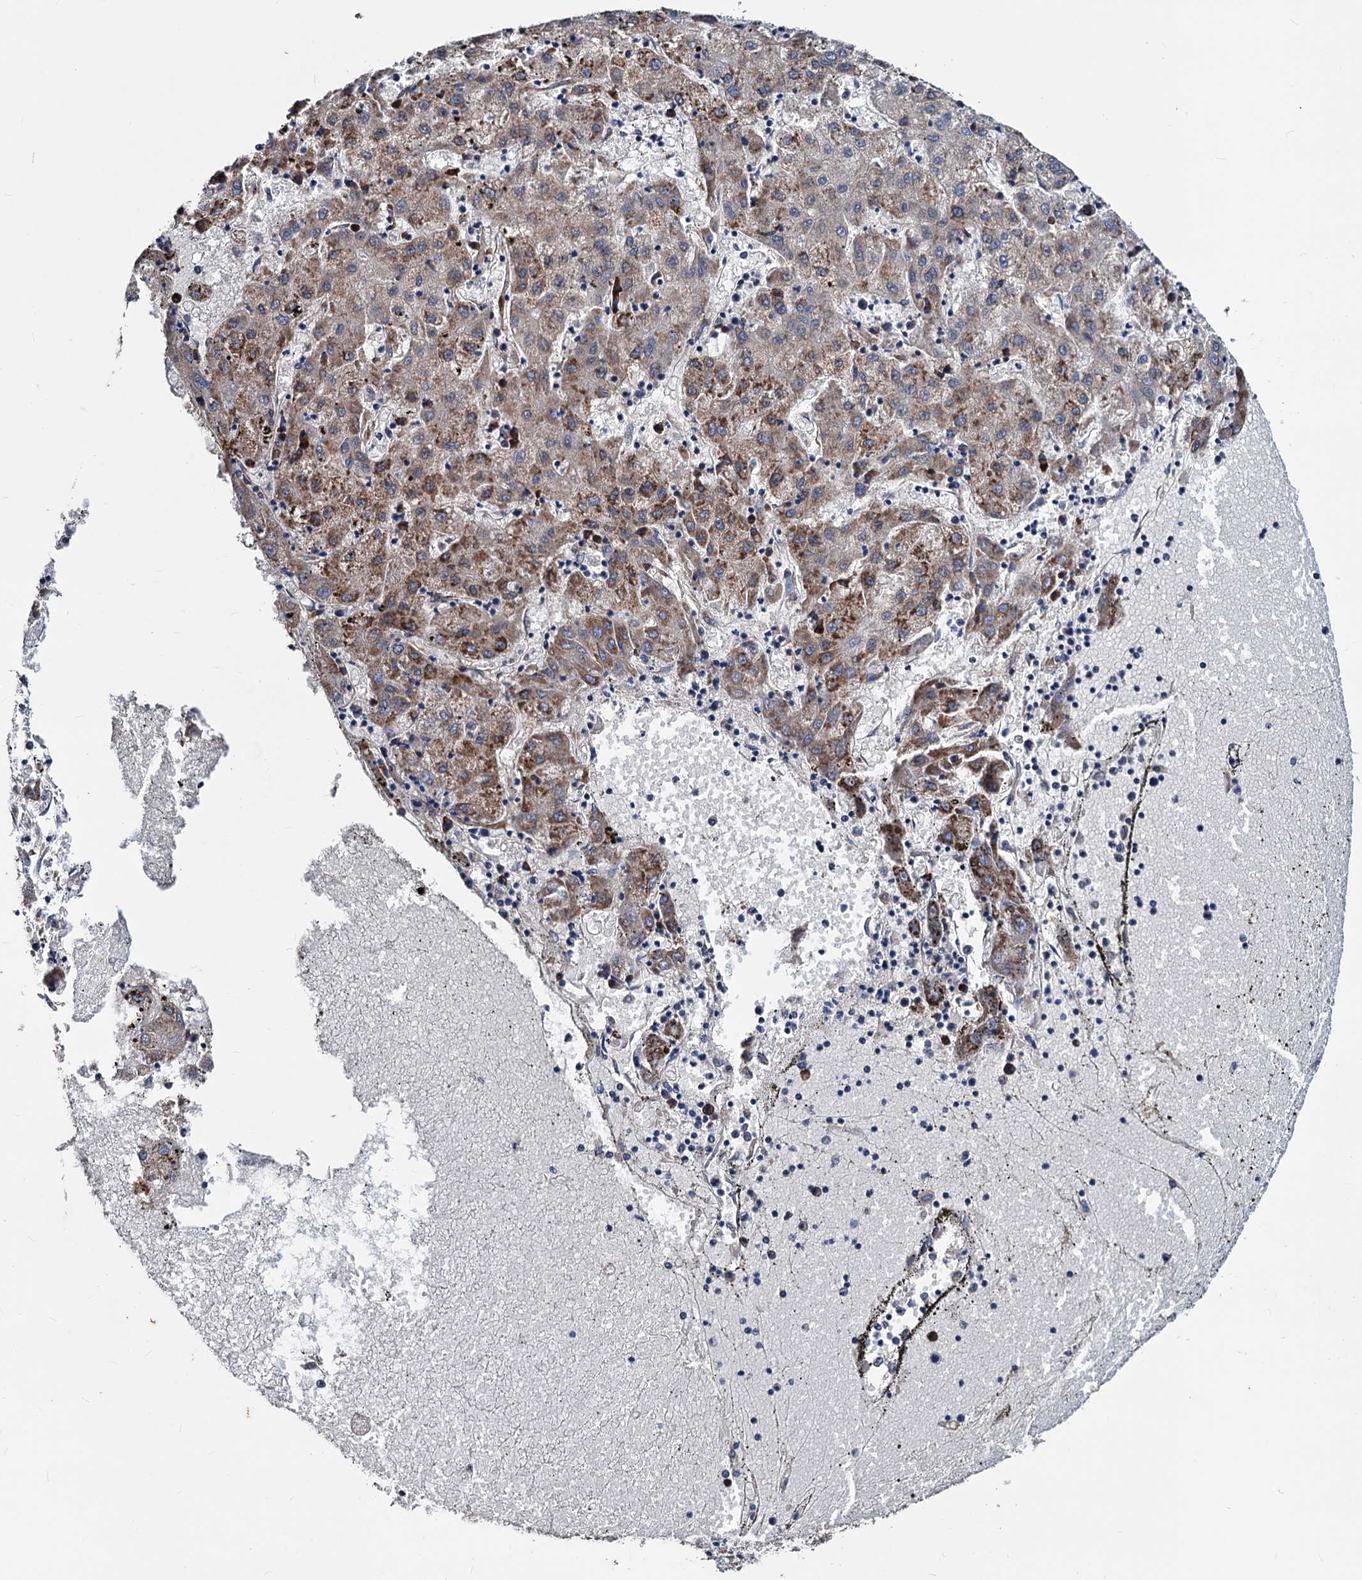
{"staining": {"intensity": "moderate", "quantity": ">75%", "location": "cytoplasmic/membranous"}, "tissue": "liver cancer", "cell_type": "Tumor cells", "image_type": "cancer", "snomed": [{"axis": "morphology", "description": "Carcinoma, Hepatocellular, NOS"}, {"axis": "topography", "description": "Liver"}], "caption": "The photomicrograph exhibits a brown stain indicating the presence of a protein in the cytoplasmic/membranous of tumor cells in liver hepatocellular carcinoma.", "gene": "AKAP11", "patient": {"sex": "male", "age": 72}}